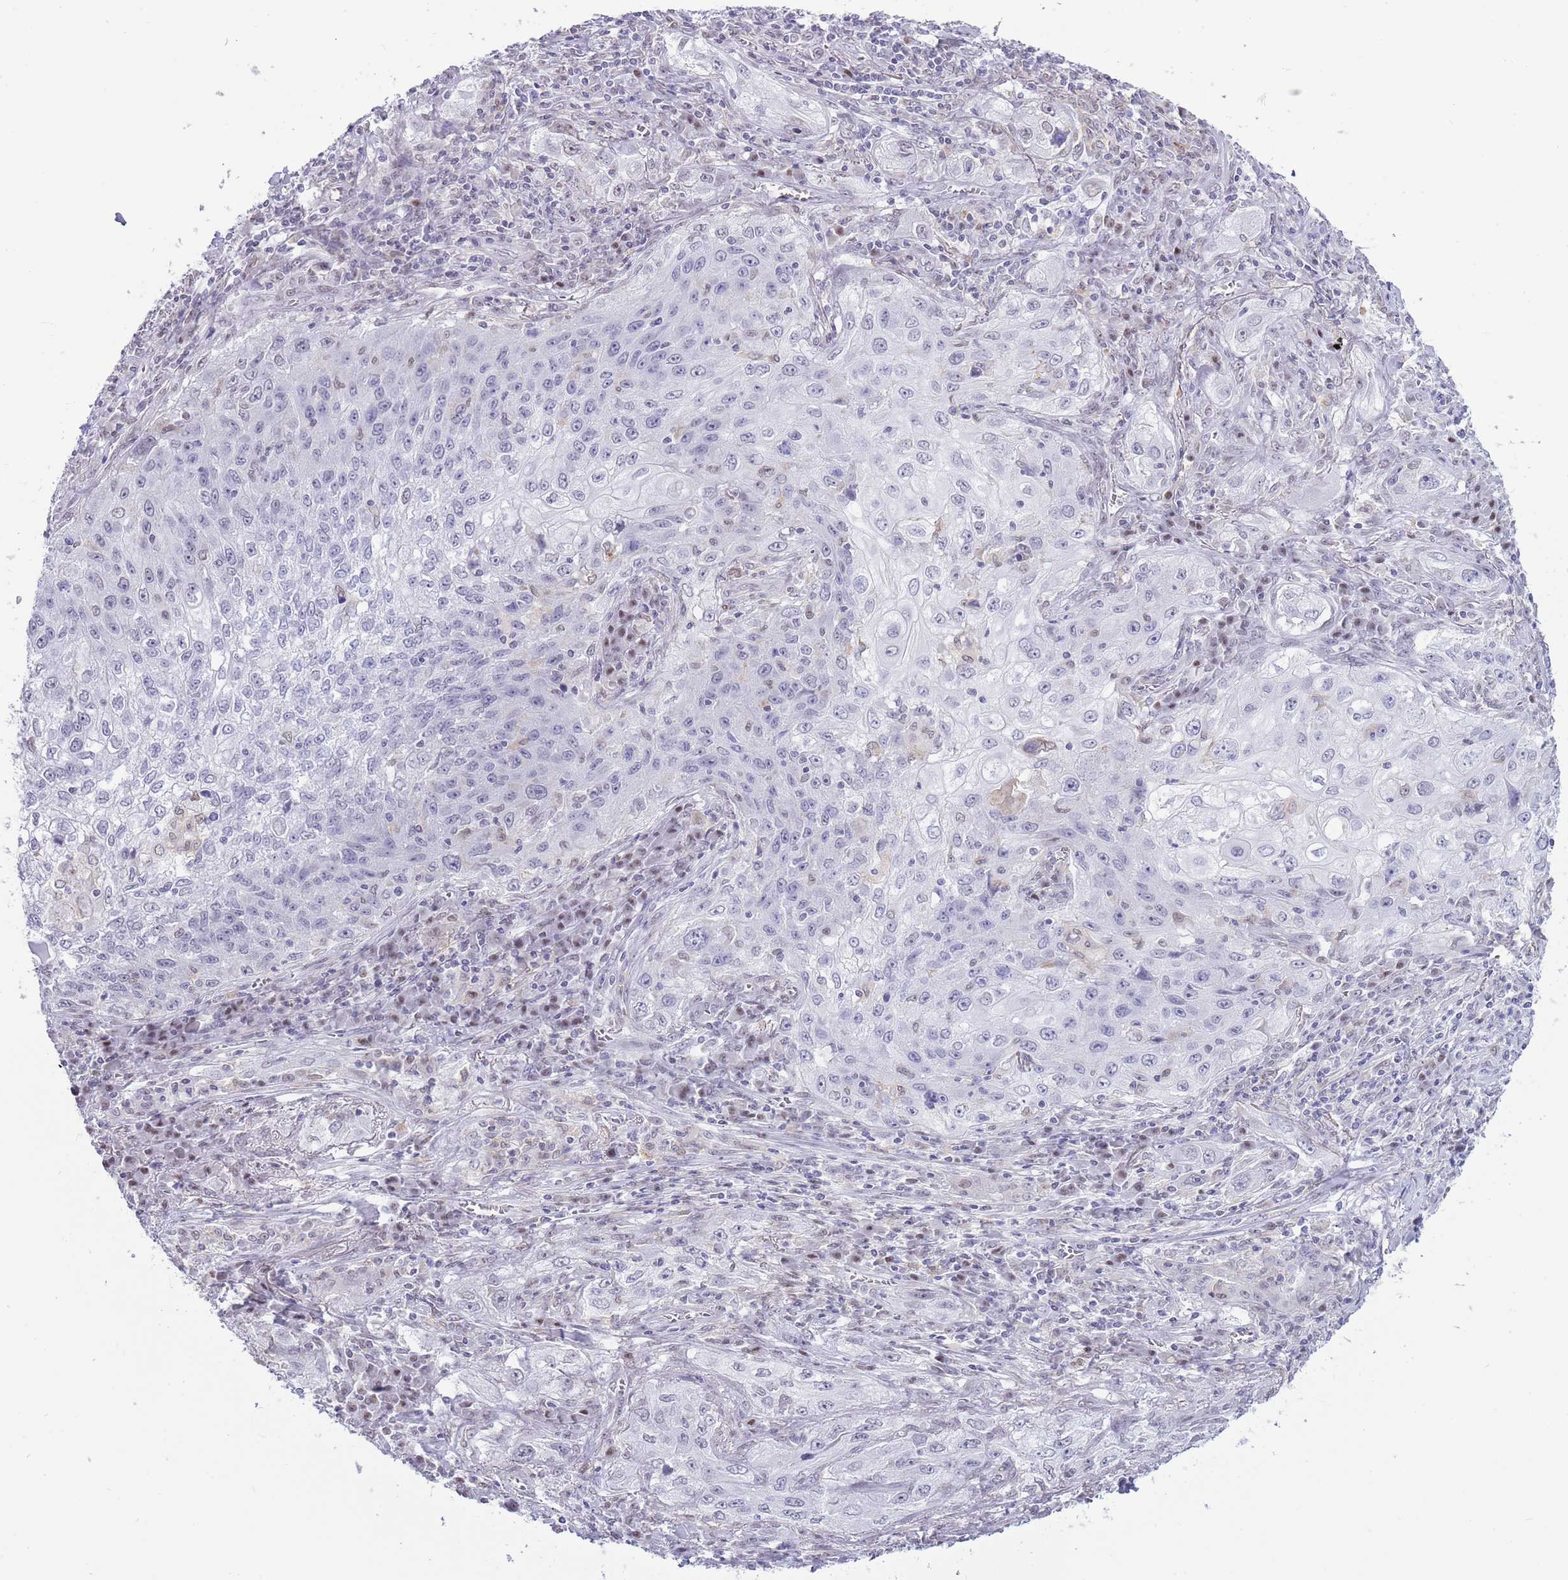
{"staining": {"intensity": "negative", "quantity": "none", "location": "none"}, "tissue": "lung cancer", "cell_type": "Tumor cells", "image_type": "cancer", "snomed": [{"axis": "morphology", "description": "Squamous cell carcinoma, NOS"}, {"axis": "topography", "description": "Lung"}], "caption": "Human lung cancer (squamous cell carcinoma) stained for a protein using immunohistochemistry demonstrates no positivity in tumor cells.", "gene": "PPP1R17", "patient": {"sex": "female", "age": 69}}